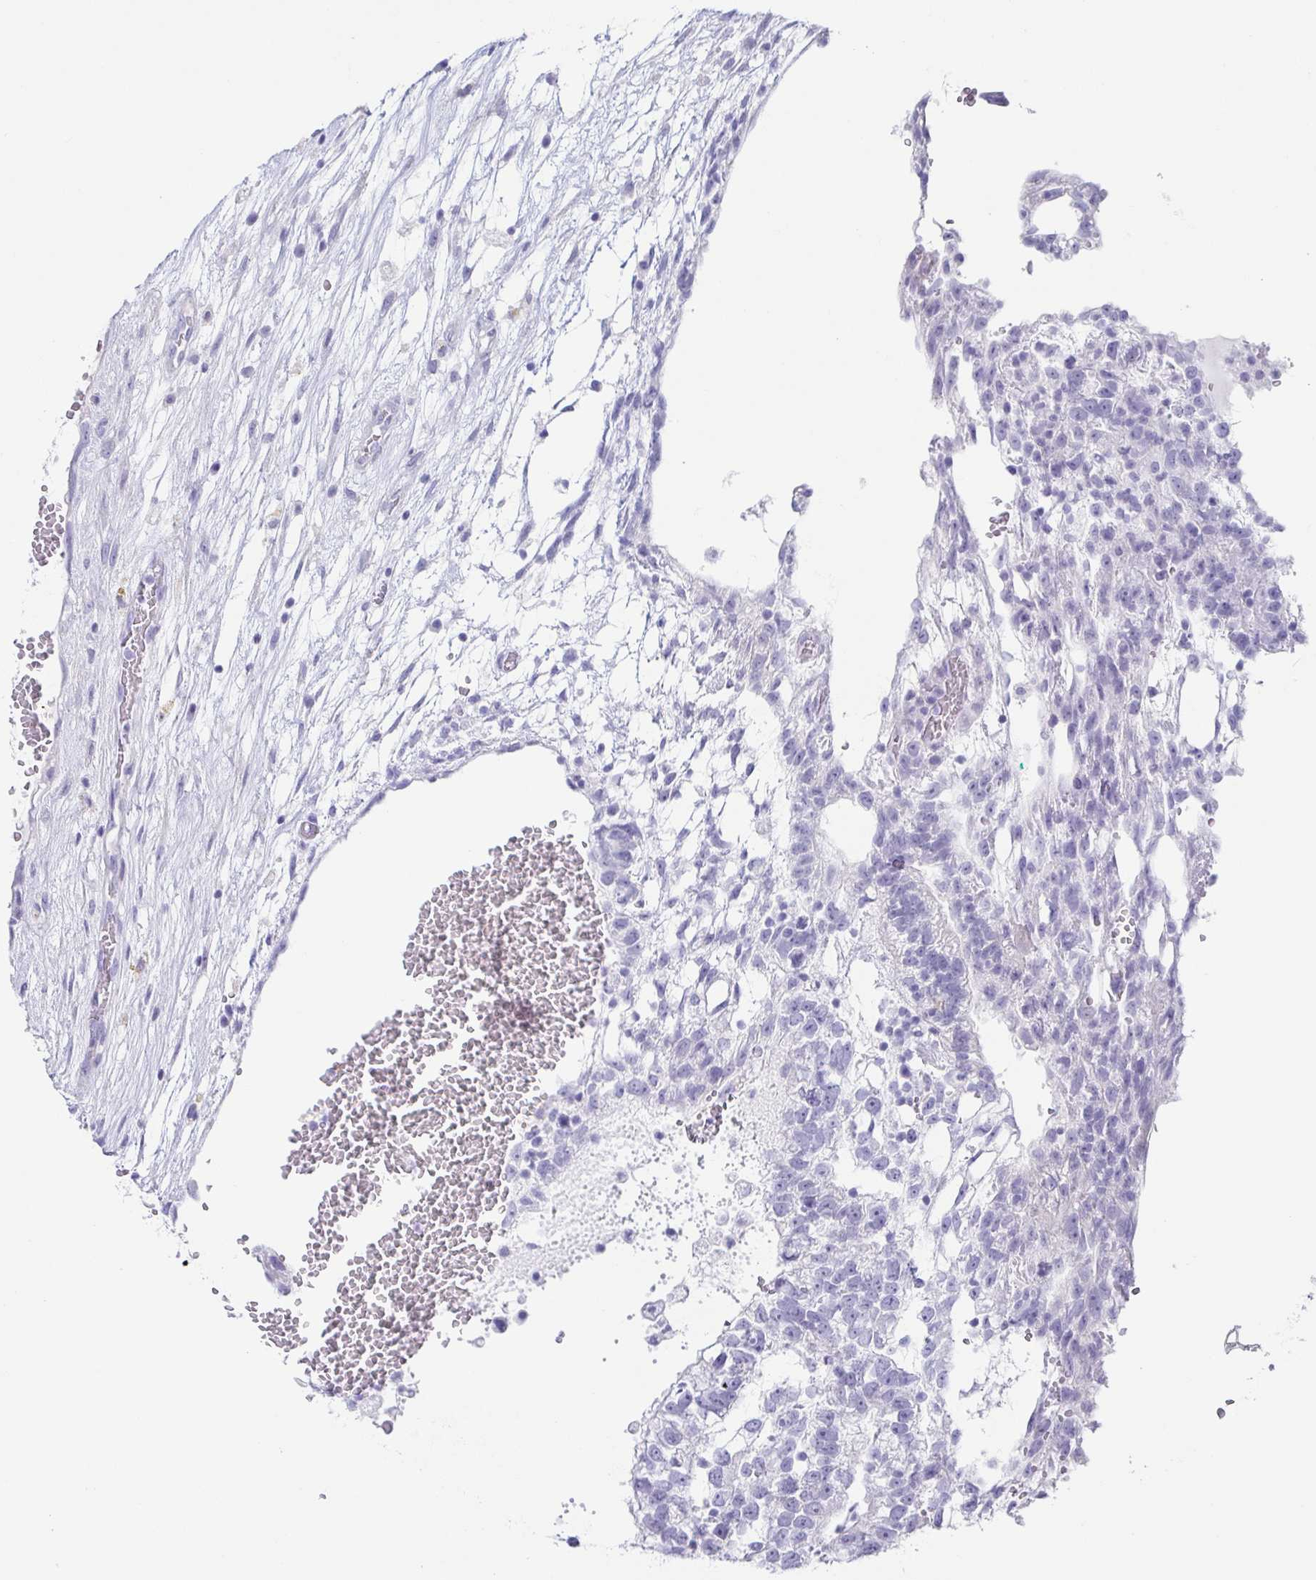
{"staining": {"intensity": "negative", "quantity": "none", "location": "none"}, "tissue": "testis cancer", "cell_type": "Tumor cells", "image_type": "cancer", "snomed": [{"axis": "morphology", "description": "Normal tissue, NOS"}, {"axis": "morphology", "description": "Carcinoma, Embryonal, NOS"}, {"axis": "topography", "description": "Testis"}], "caption": "A histopathology image of human embryonal carcinoma (testis) is negative for staining in tumor cells. (Immunohistochemistry (ihc), brightfield microscopy, high magnification).", "gene": "PRR4", "patient": {"sex": "male", "age": 32}}